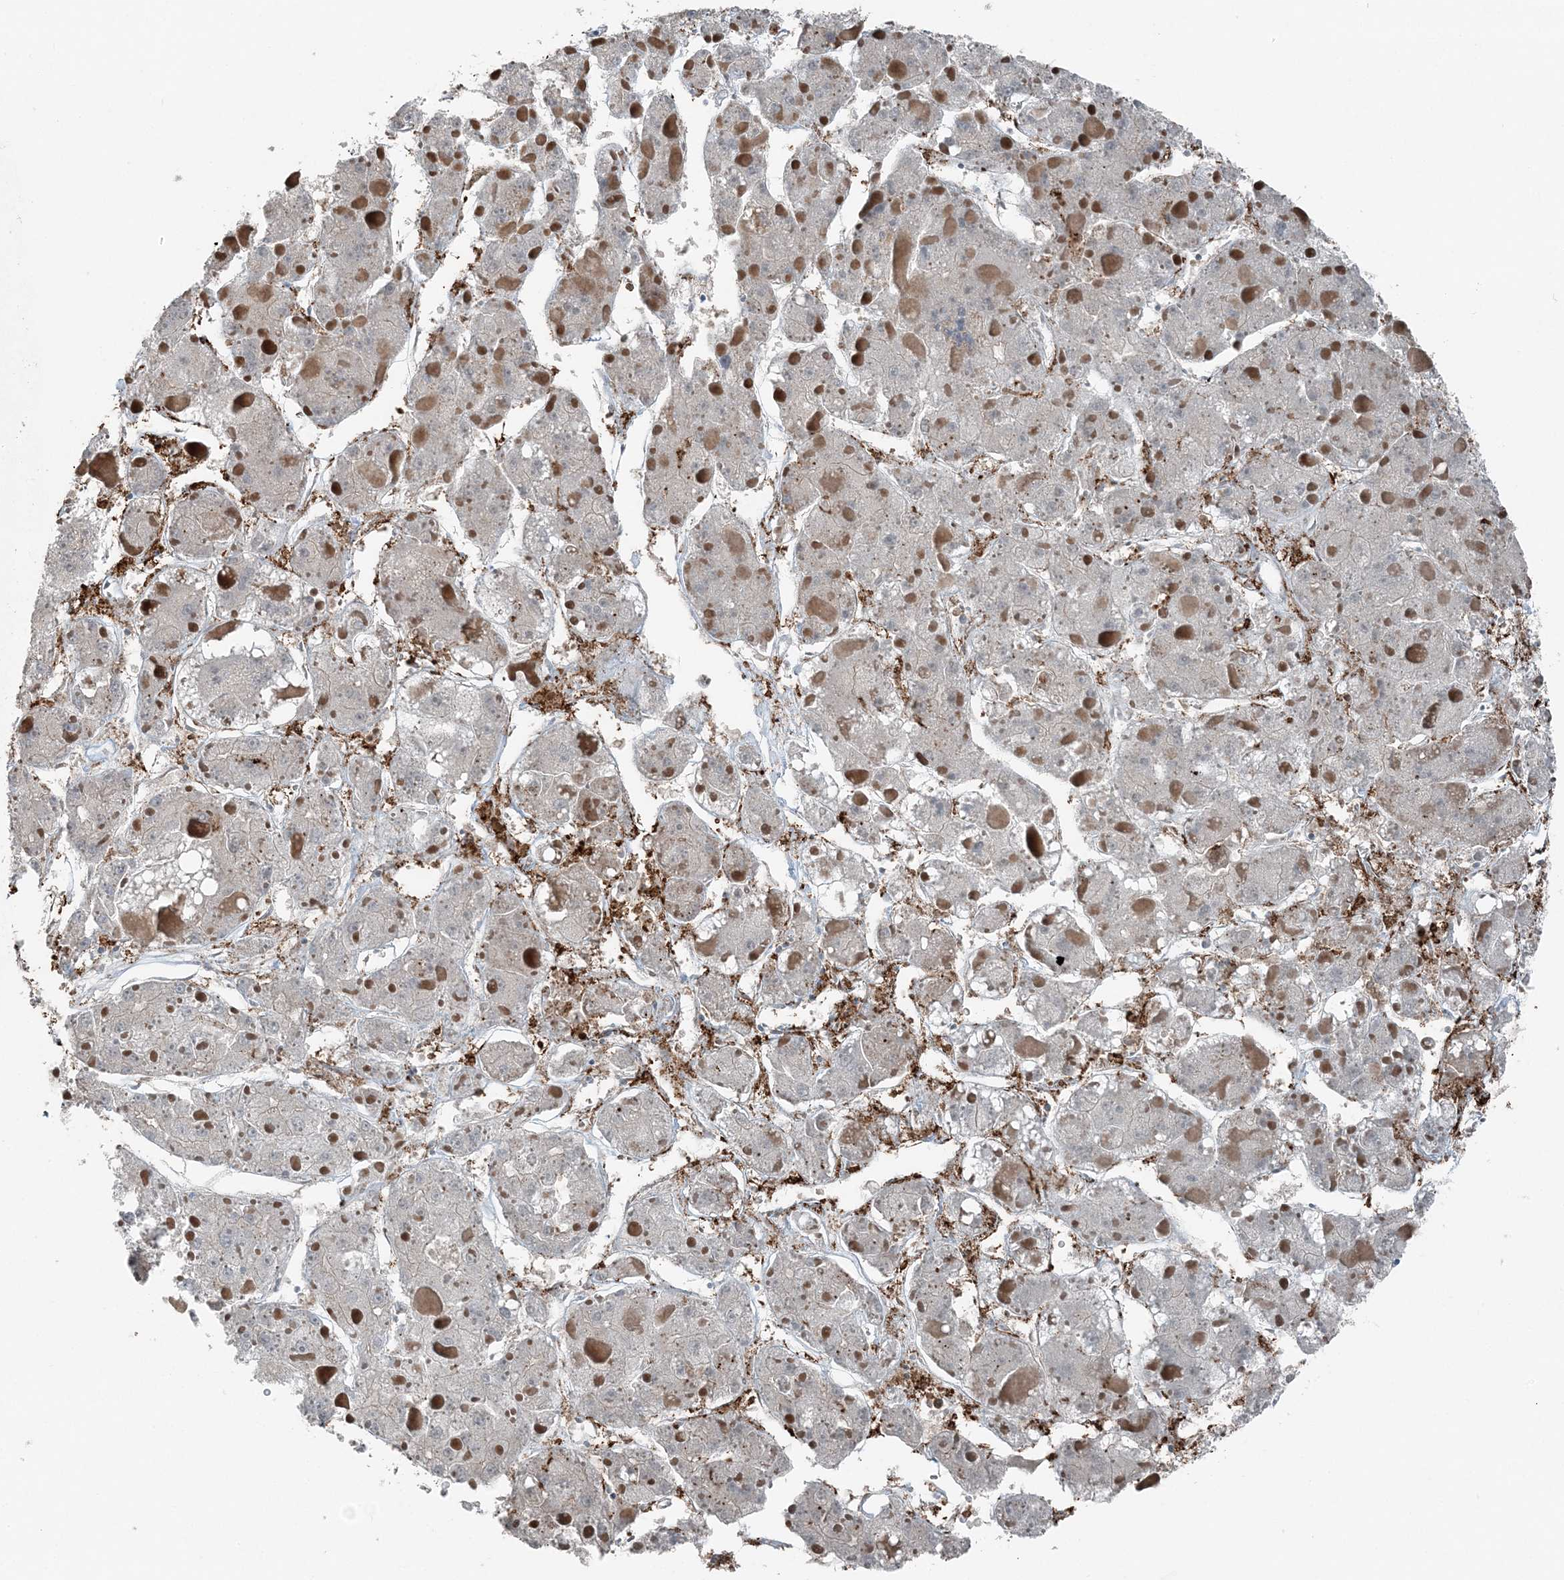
{"staining": {"intensity": "negative", "quantity": "none", "location": "none"}, "tissue": "liver cancer", "cell_type": "Tumor cells", "image_type": "cancer", "snomed": [{"axis": "morphology", "description": "Carcinoma, Hepatocellular, NOS"}, {"axis": "topography", "description": "Liver"}], "caption": "Liver hepatocellular carcinoma stained for a protein using immunohistochemistry displays no staining tumor cells.", "gene": "KY", "patient": {"sex": "female", "age": 73}}